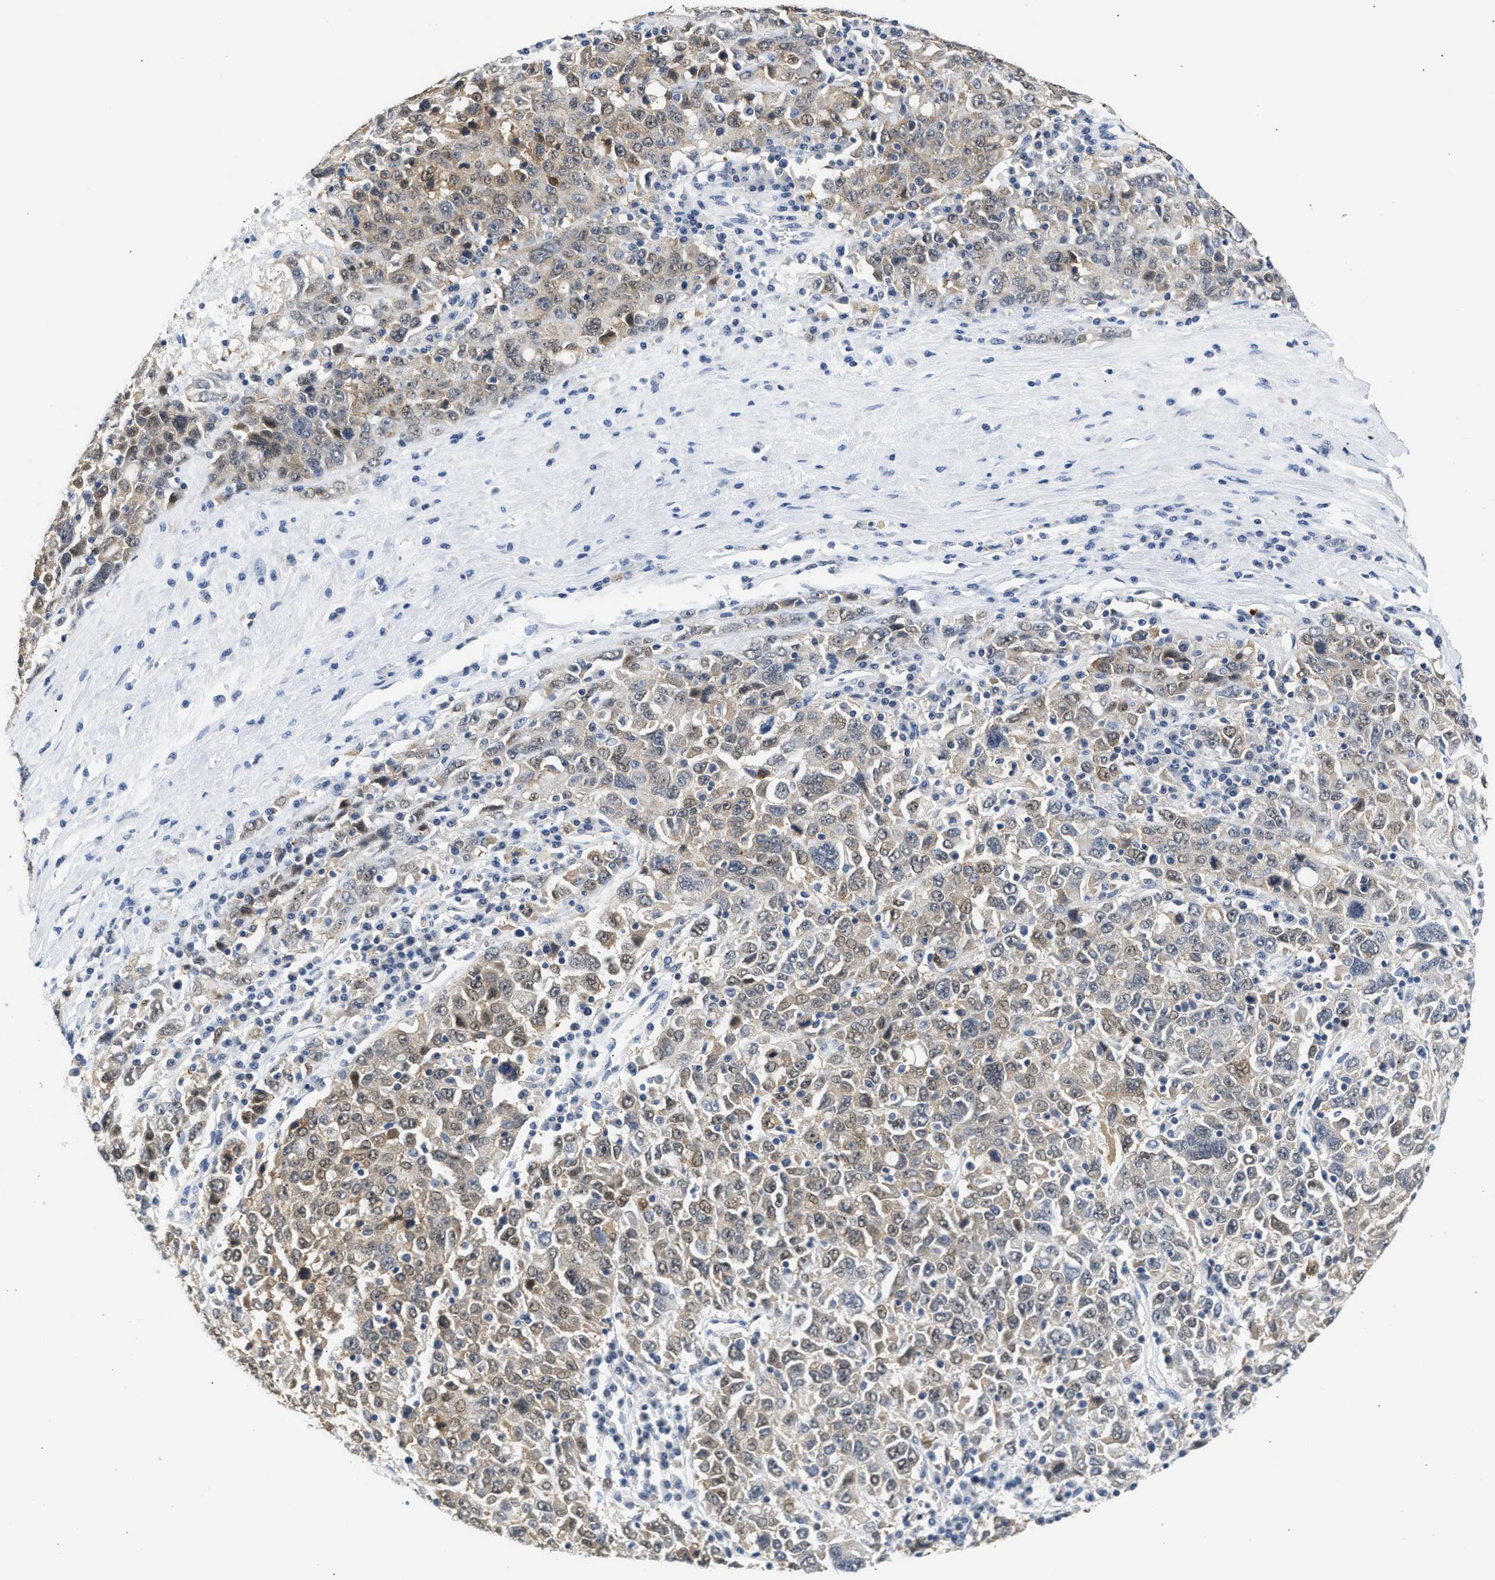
{"staining": {"intensity": "weak", "quantity": ">75%", "location": "cytoplasmic/membranous,nuclear"}, "tissue": "ovarian cancer", "cell_type": "Tumor cells", "image_type": "cancer", "snomed": [{"axis": "morphology", "description": "Carcinoma, endometroid"}, {"axis": "topography", "description": "Ovary"}], "caption": "Immunohistochemistry photomicrograph of ovarian endometroid carcinoma stained for a protein (brown), which displays low levels of weak cytoplasmic/membranous and nuclear expression in approximately >75% of tumor cells.", "gene": "PPM1L", "patient": {"sex": "female", "age": 62}}